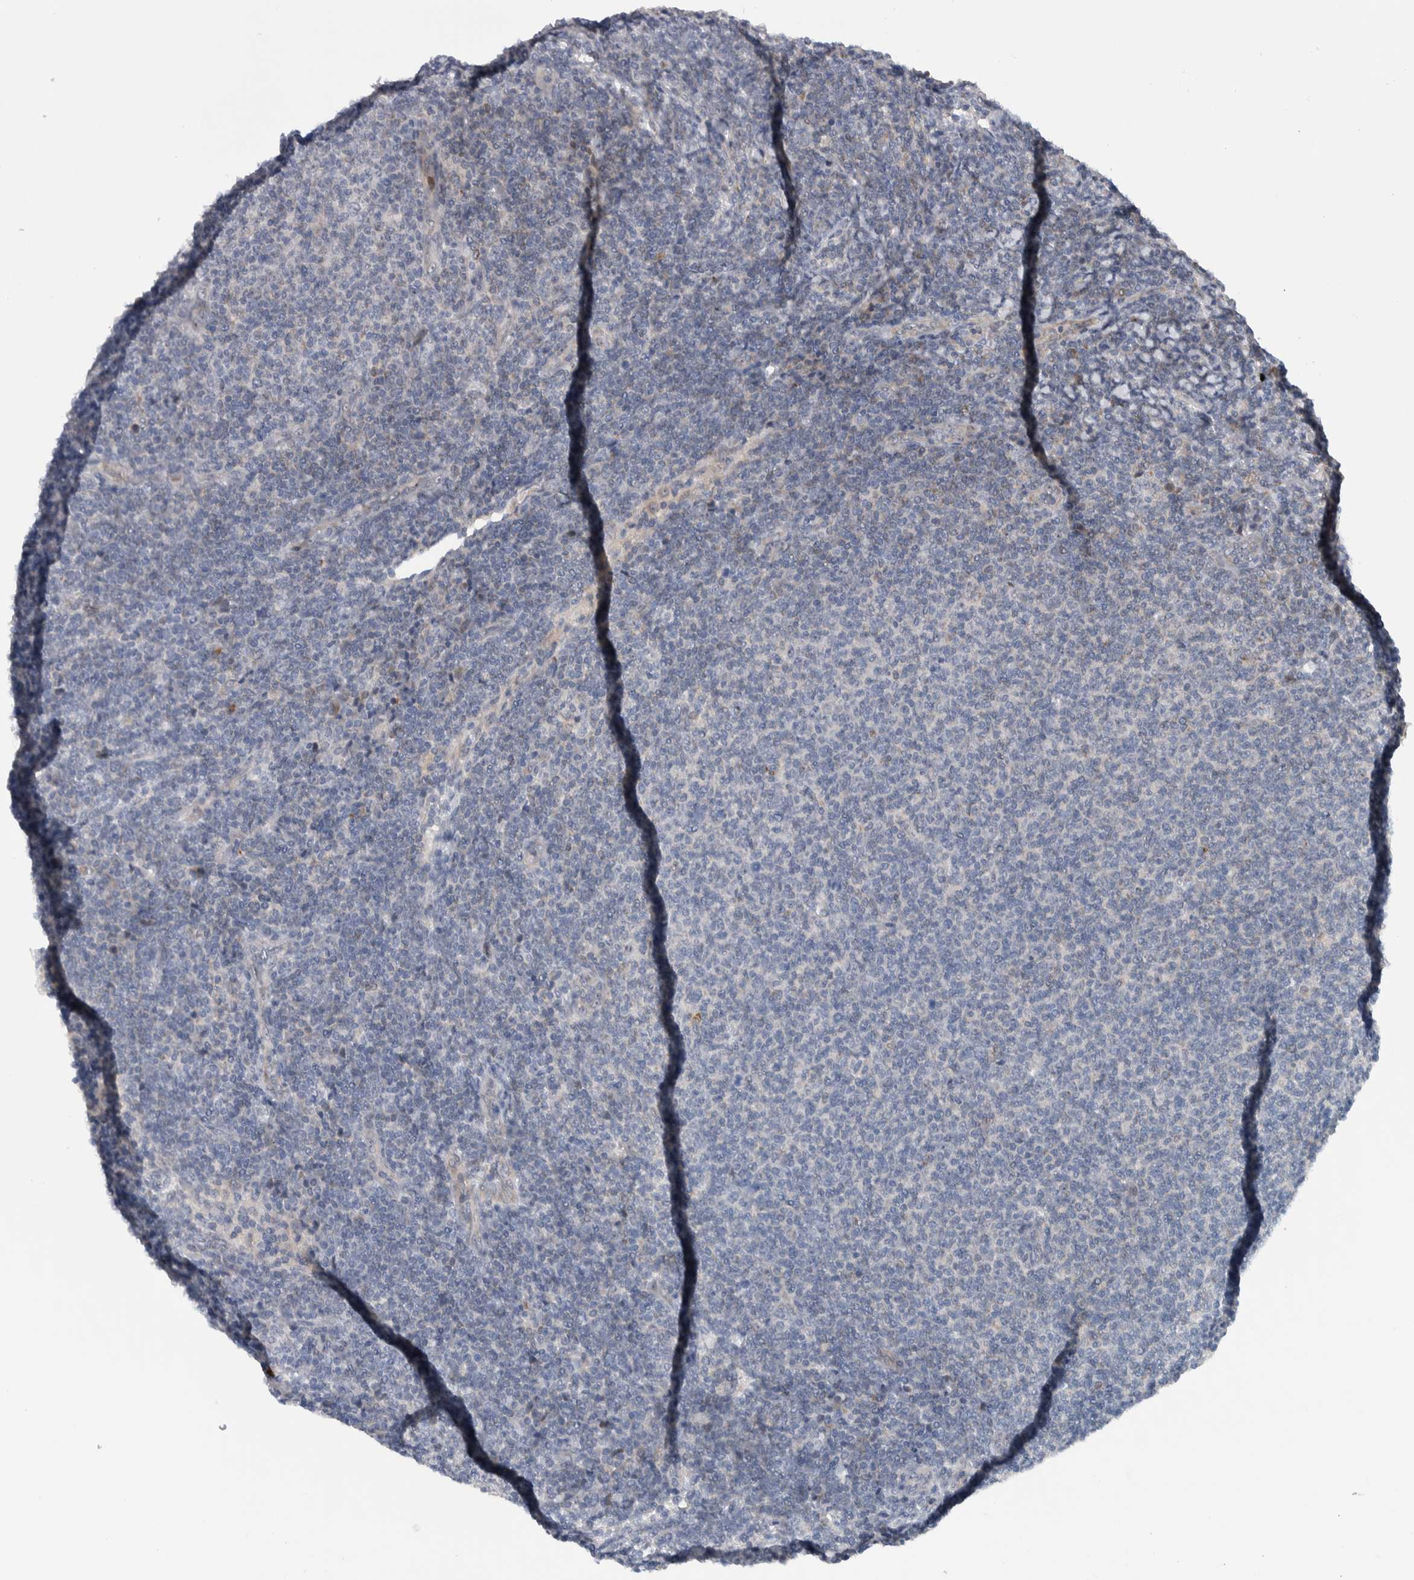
{"staining": {"intensity": "negative", "quantity": "none", "location": "none"}, "tissue": "lymphoma", "cell_type": "Tumor cells", "image_type": "cancer", "snomed": [{"axis": "morphology", "description": "Malignant lymphoma, non-Hodgkin's type, Low grade"}, {"axis": "topography", "description": "Lymph node"}], "caption": "Lymphoma was stained to show a protein in brown. There is no significant positivity in tumor cells.", "gene": "PRRG4", "patient": {"sex": "male", "age": 66}}